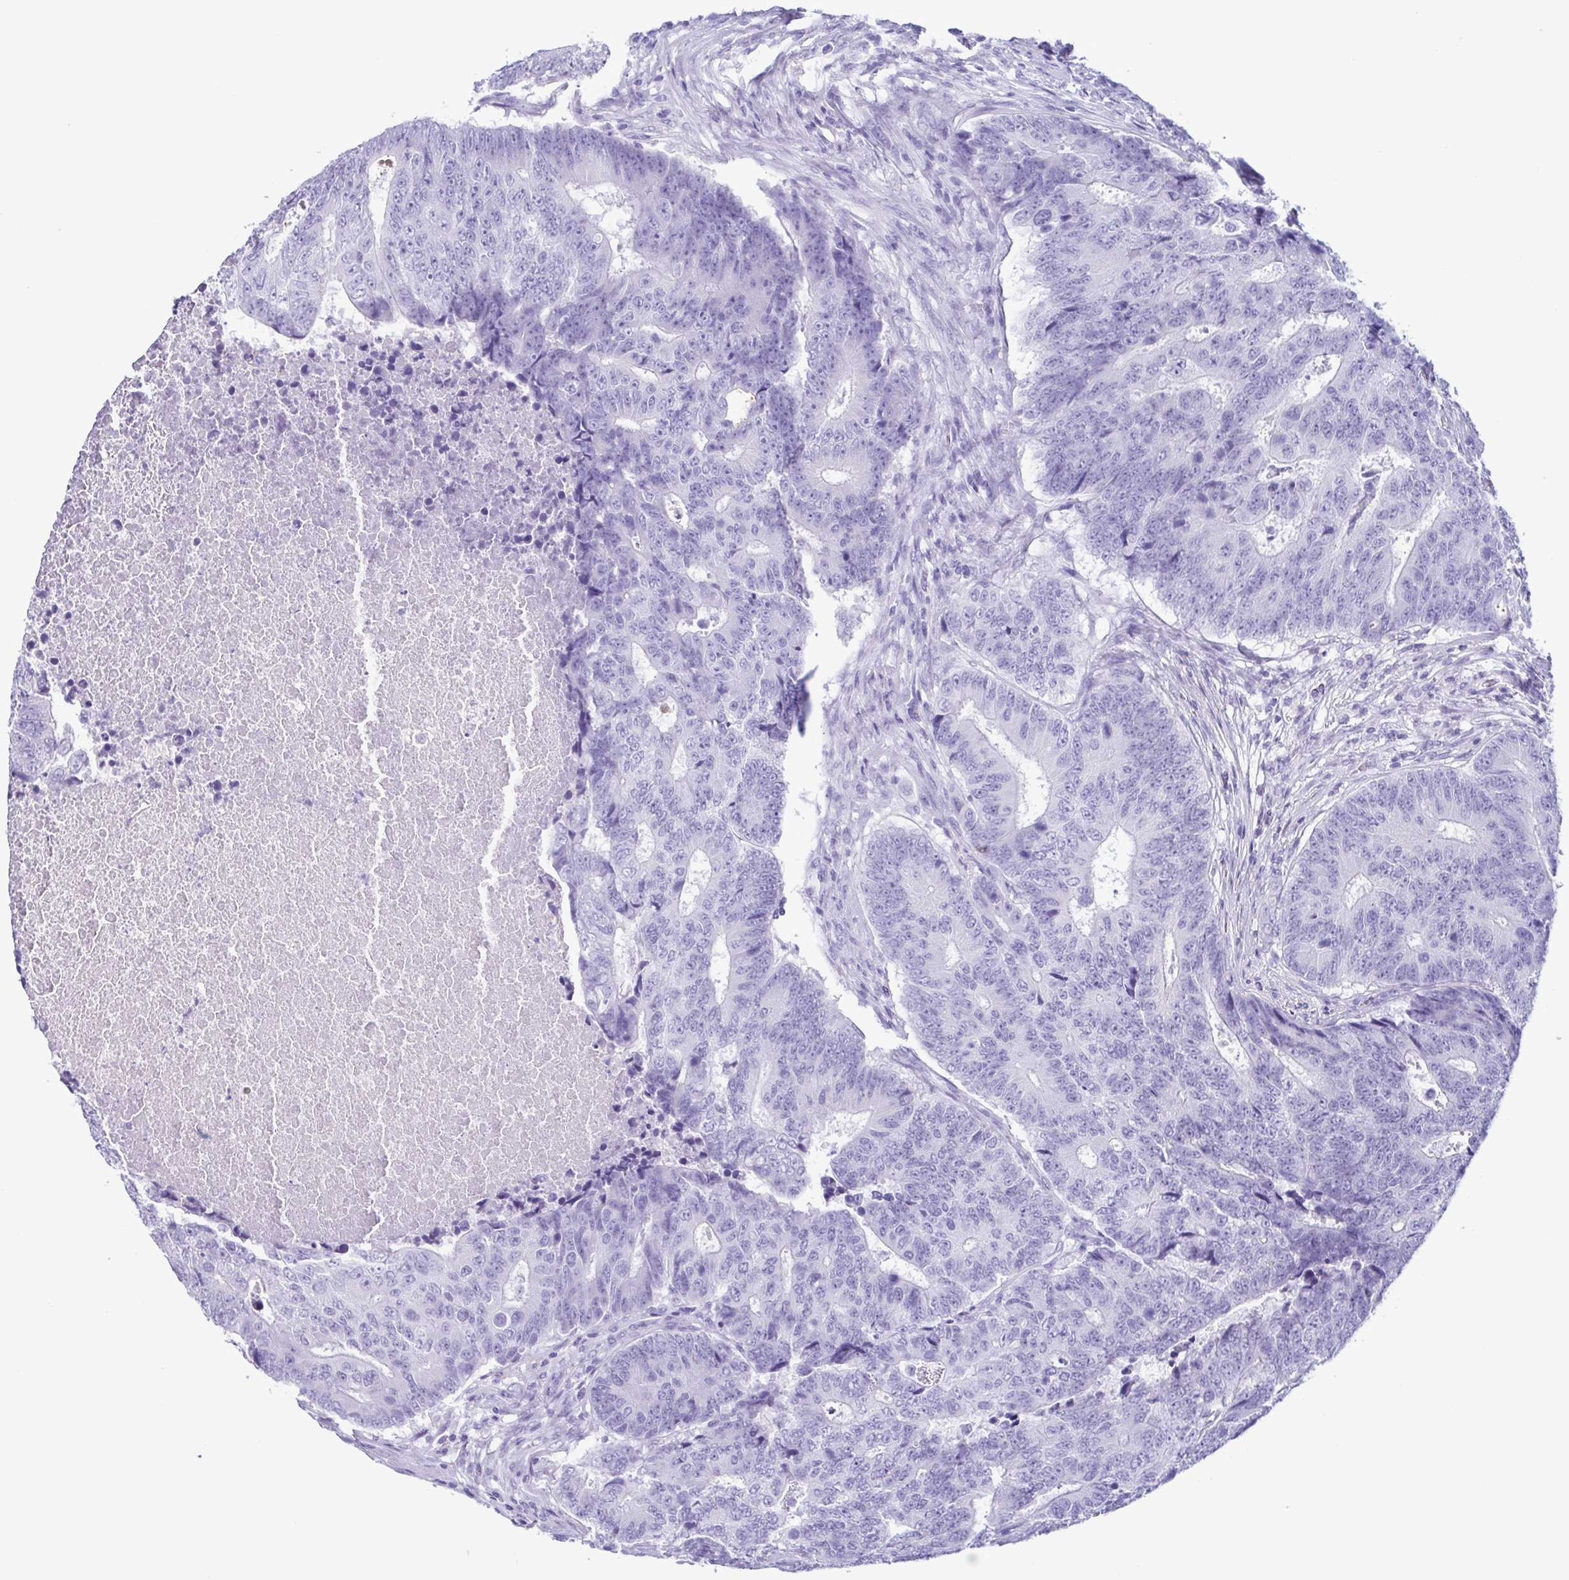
{"staining": {"intensity": "negative", "quantity": "none", "location": "none"}, "tissue": "colorectal cancer", "cell_type": "Tumor cells", "image_type": "cancer", "snomed": [{"axis": "morphology", "description": "Adenocarcinoma, NOS"}, {"axis": "topography", "description": "Colon"}], "caption": "Photomicrograph shows no significant protein expression in tumor cells of colorectal cancer (adenocarcinoma).", "gene": "LTF", "patient": {"sex": "female", "age": 48}}